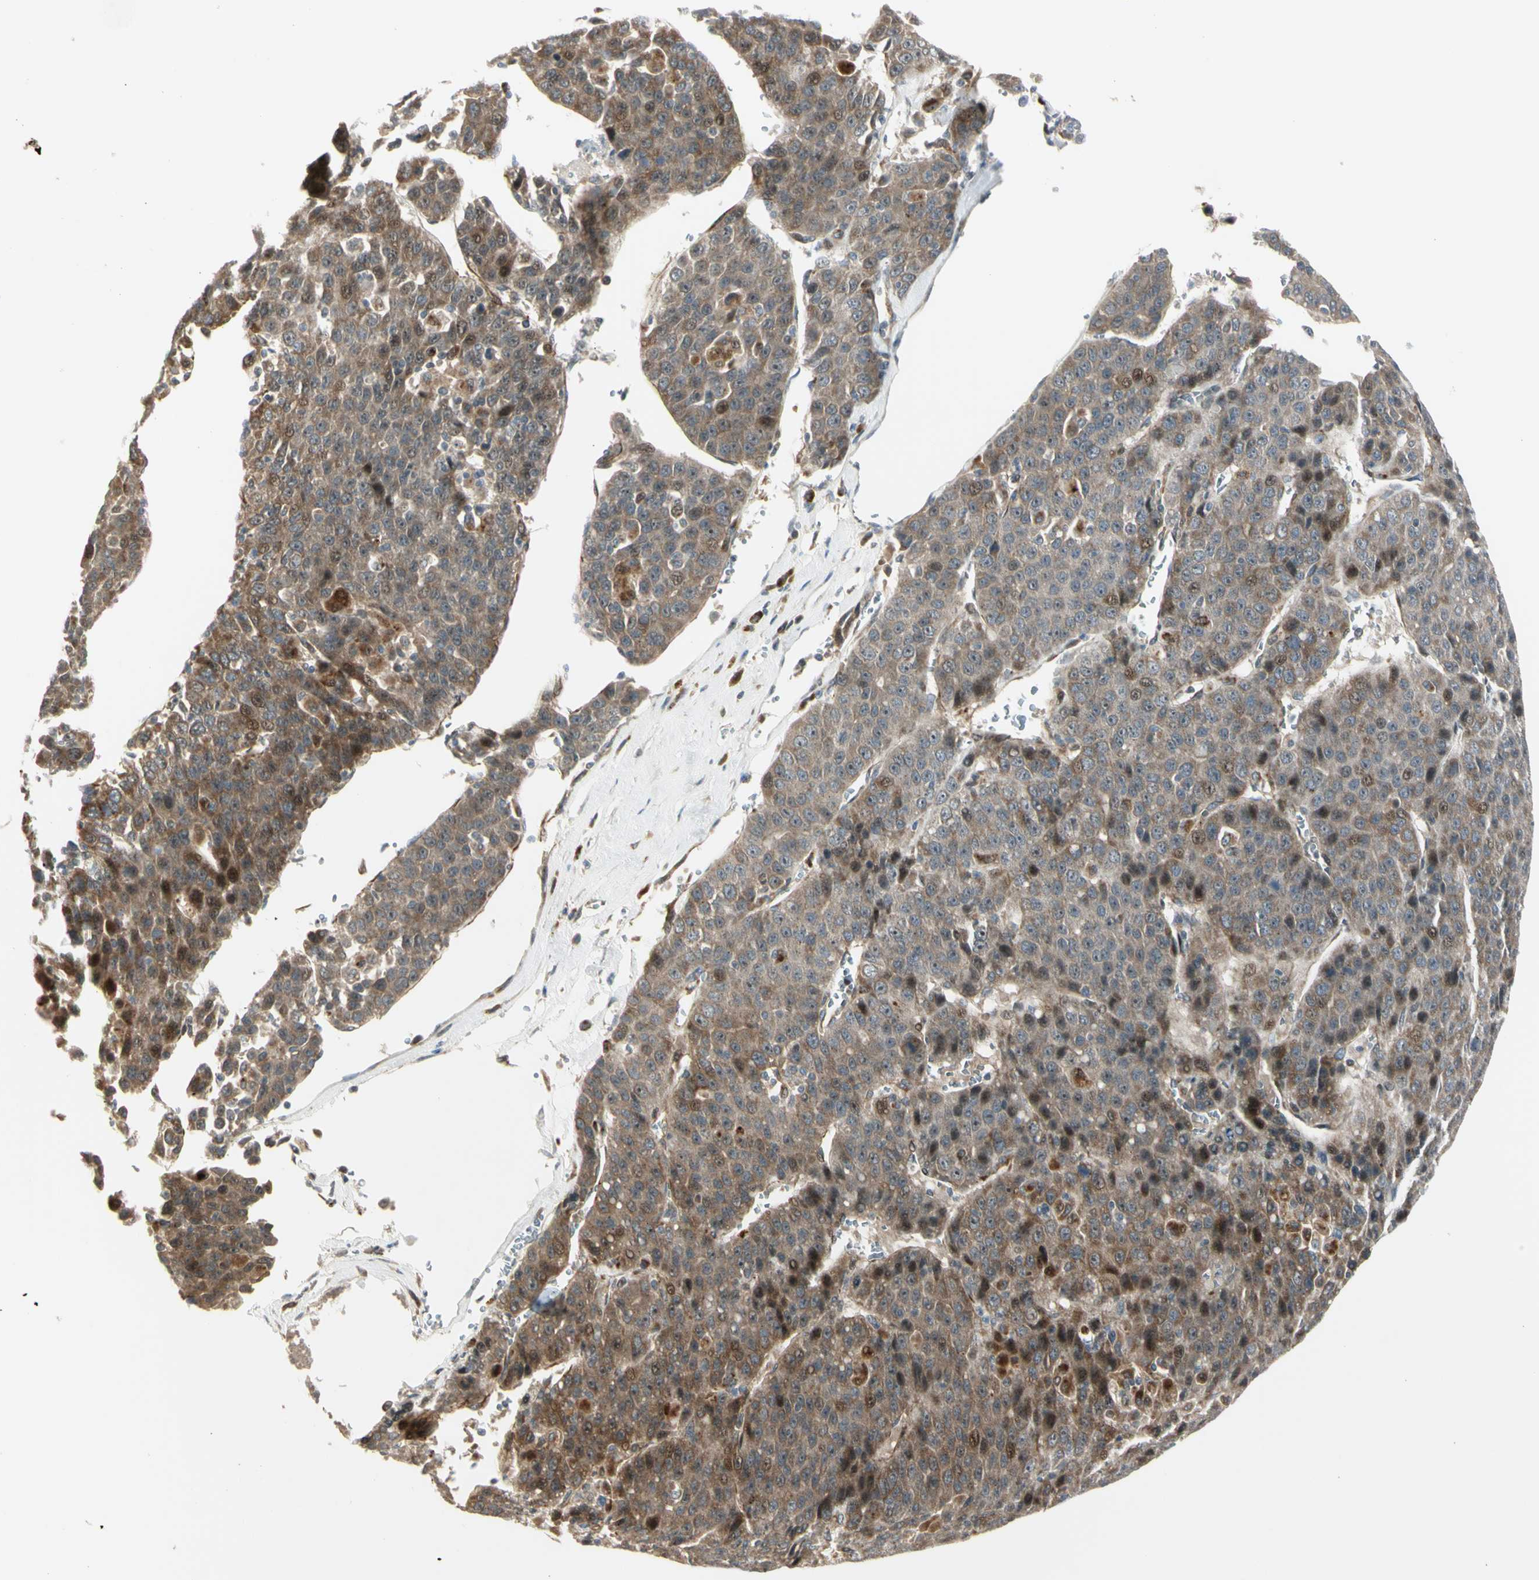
{"staining": {"intensity": "moderate", "quantity": ">75%", "location": "cytoplasmic/membranous,nuclear"}, "tissue": "liver cancer", "cell_type": "Tumor cells", "image_type": "cancer", "snomed": [{"axis": "morphology", "description": "Carcinoma, Hepatocellular, NOS"}, {"axis": "topography", "description": "Liver"}], "caption": "Brown immunohistochemical staining in human liver cancer reveals moderate cytoplasmic/membranous and nuclear expression in approximately >75% of tumor cells.", "gene": "NDFIP1", "patient": {"sex": "female", "age": 53}}